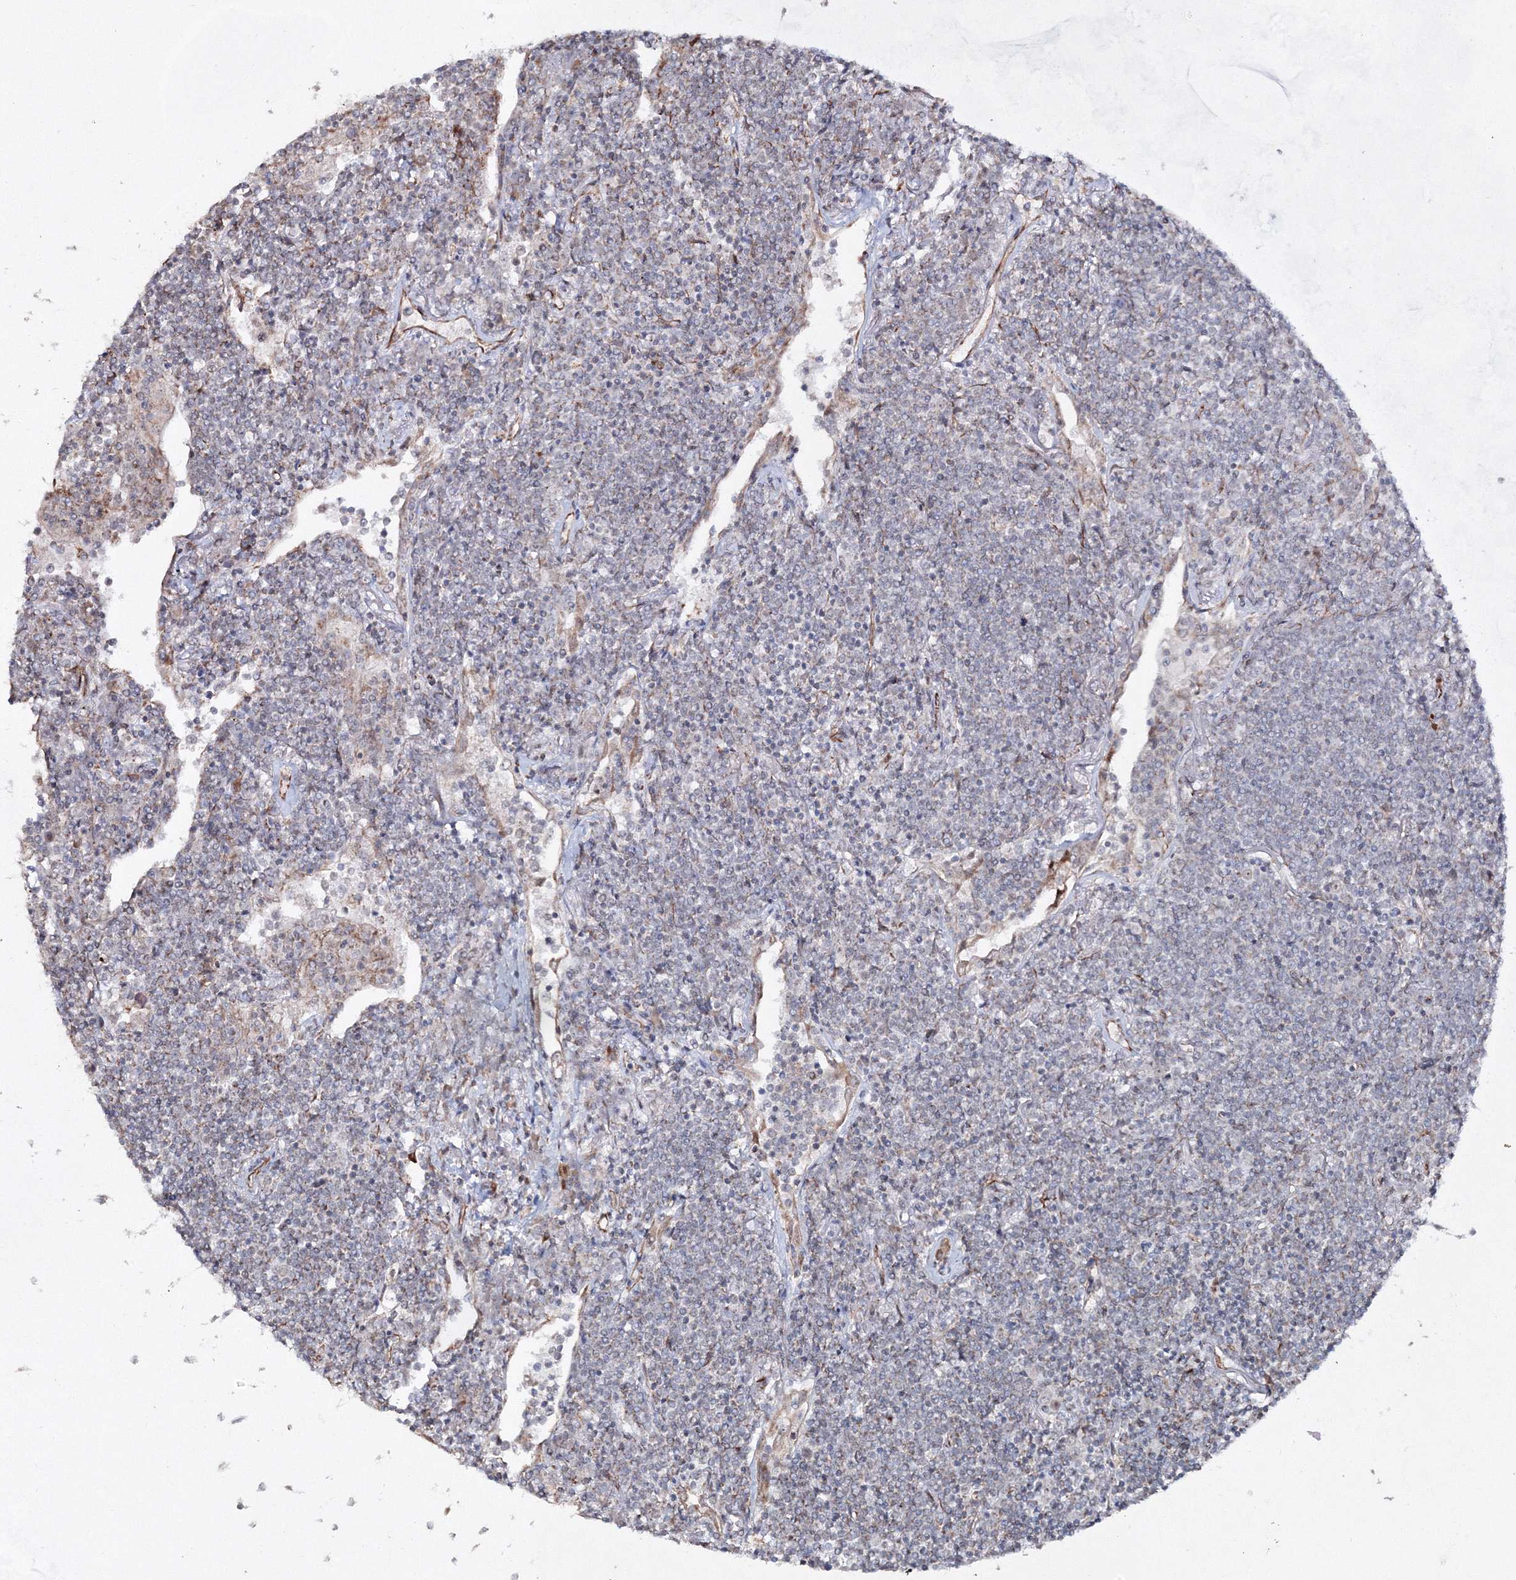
{"staining": {"intensity": "negative", "quantity": "none", "location": "none"}, "tissue": "lymphoma", "cell_type": "Tumor cells", "image_type": "cancer", "snomed": [{"axis": "morphology", "description": "Malignant lymphoma, non-Hodgkin's type, Low grade"}, {"axis": "topography", "description": "Lung"}], "caption": "IHC of human low-grade malignant lymphoma, non-Hodgkin's type displays no positivity in tumor cells.", "gene": "SNIP1", "patient": {"sex": "female", "age": 71}}